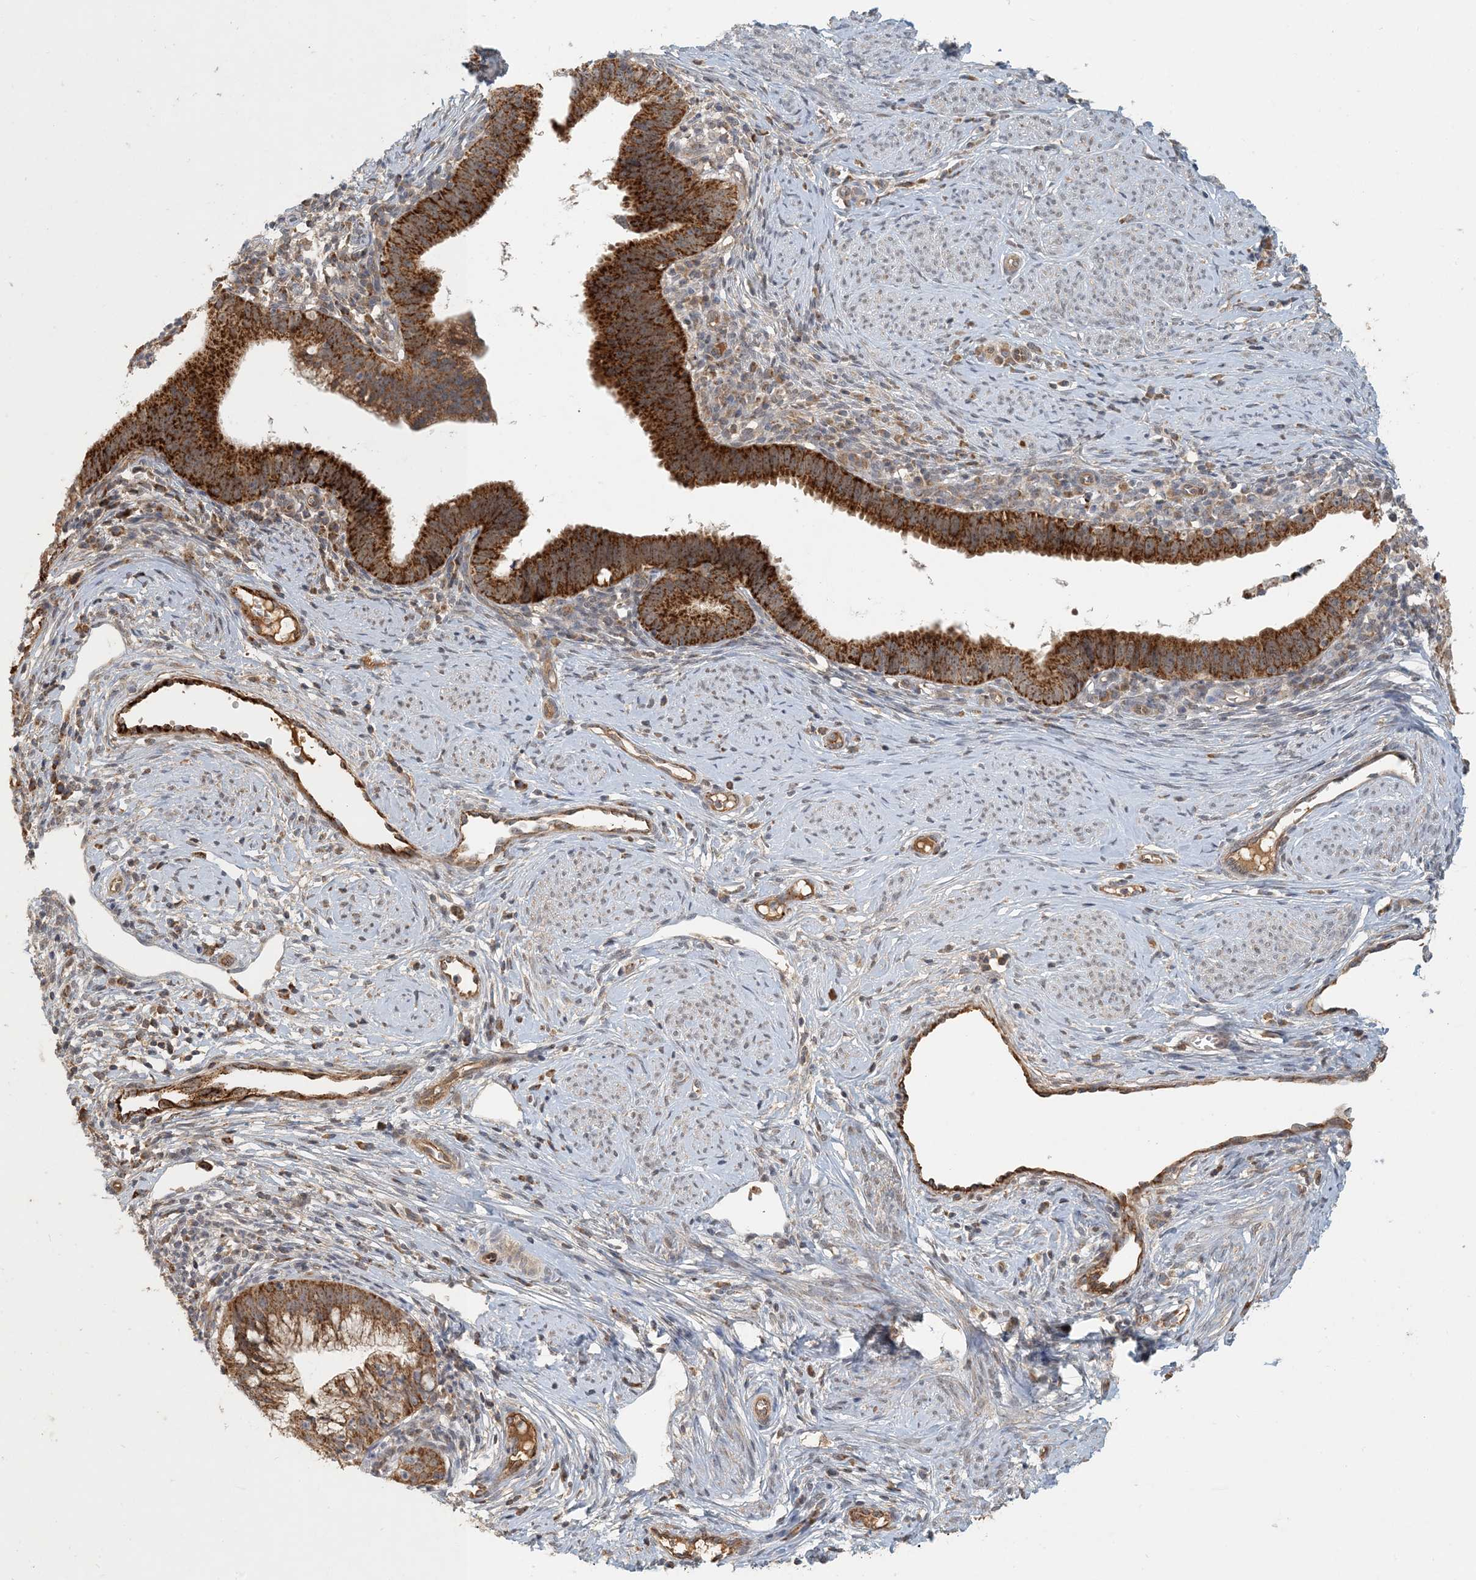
{"staining": {"intensity": "strong", "quantity": ">75%", "location": "cytoplasmic/membranous"}, "tissue": "cervical cancer", "cell_type": "Tumor cells", "image_type": "cancer", "snomed": [{"axis": "morphology", "description": "Adenocarcinoma, NOS"}, {"axis": "topography", "description": "Cervix"}], "caption": "This is a photomicrograph of immunohistochemistry (IHC) staining of adenocarcinoma (cervical), which shows strong positivity in the cytoplasmic/membranous of tumor cells.", "gene": "ZBTB3", "patient": {"sex": "female", "age": 36}}